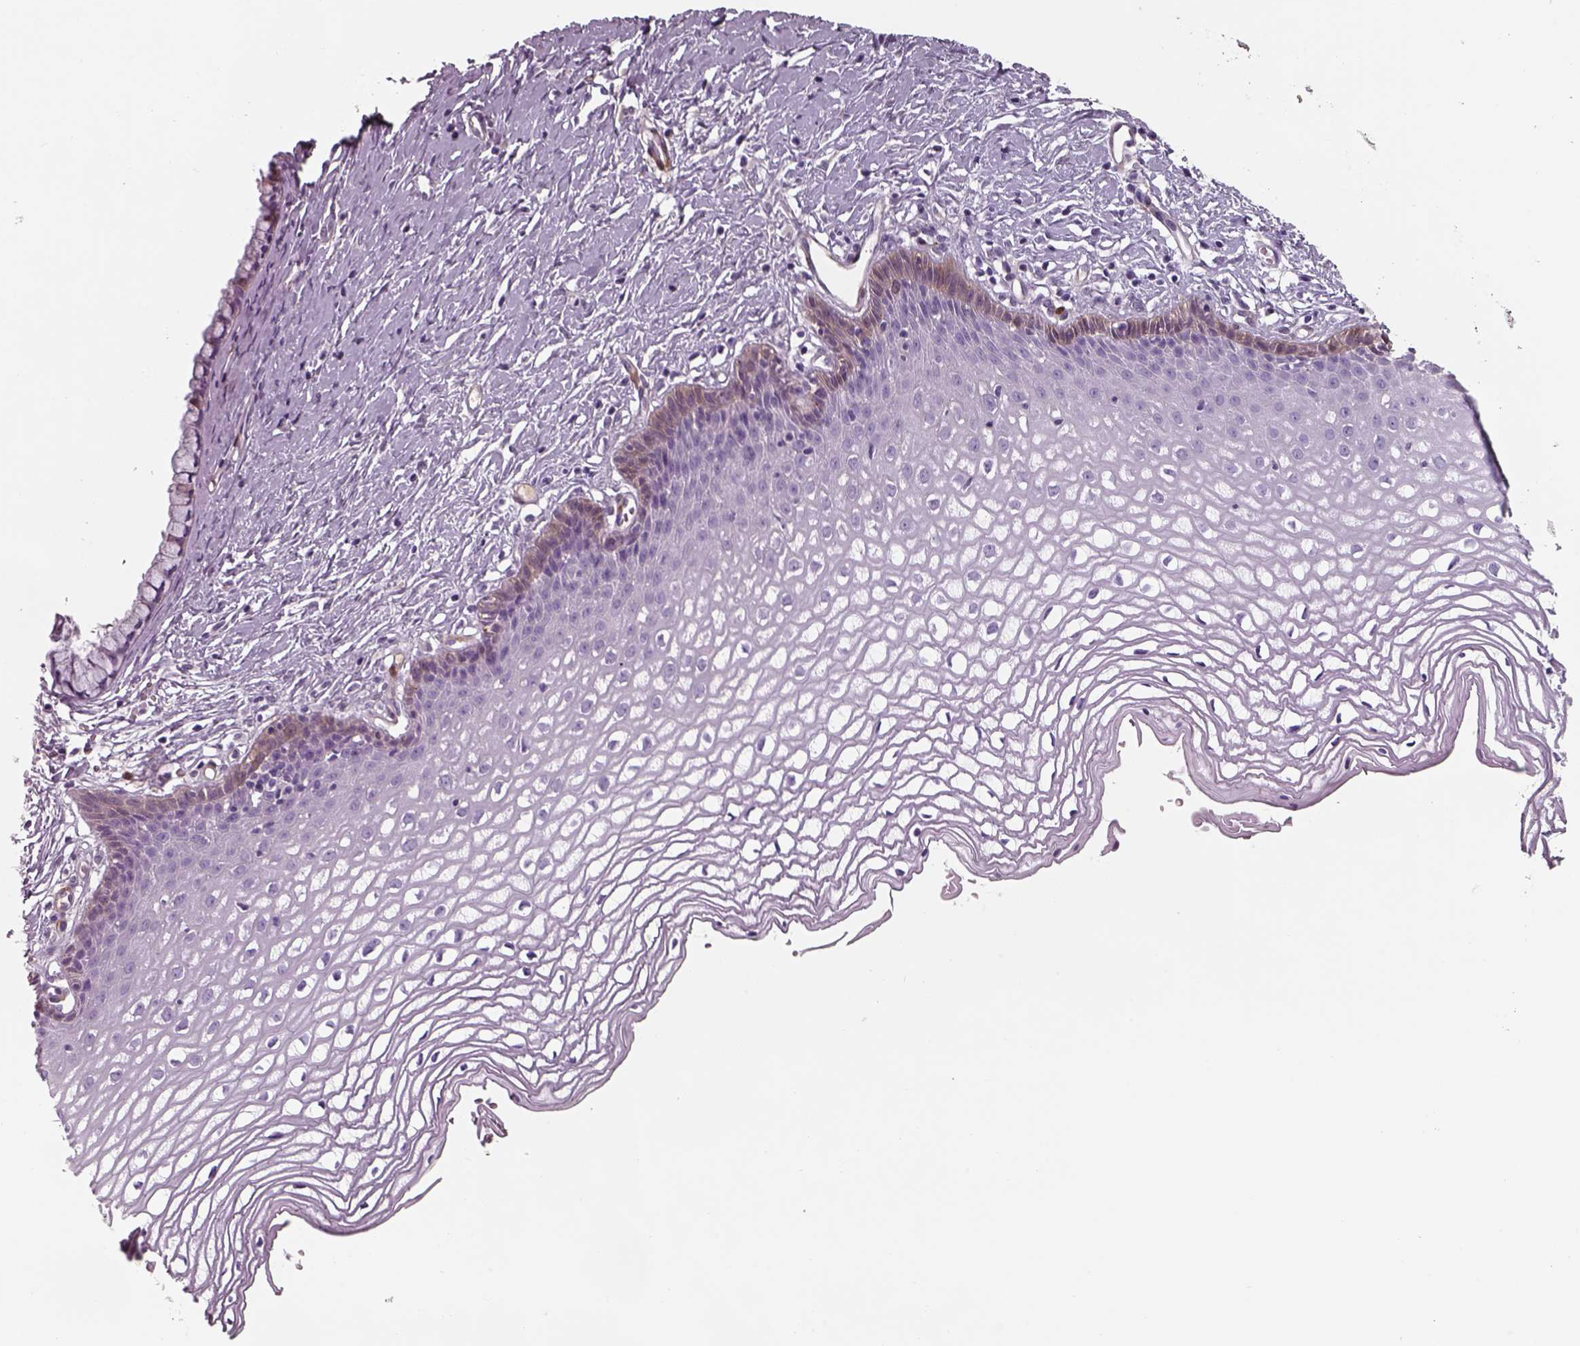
{"staining": {"intensity": "negative", "quantity": "none", "location": "none"}, "tissue": "cervix", "cell_type": "Glandular cells", "image_type": "normal", "snomed": [{"axis": "morphology", "description": "Normal tissue, NOS"}, {"axis": "topography", "description": "Cervix"}], "caption": "IHC histopathology image of benign cervix: human cervix stained with DAB (3,3'-diaminobenzidine) displays no significant protein positivity in glandular cells.", "gene": "ISYNA1", "patient": {"sex": "female", "age": 40}}